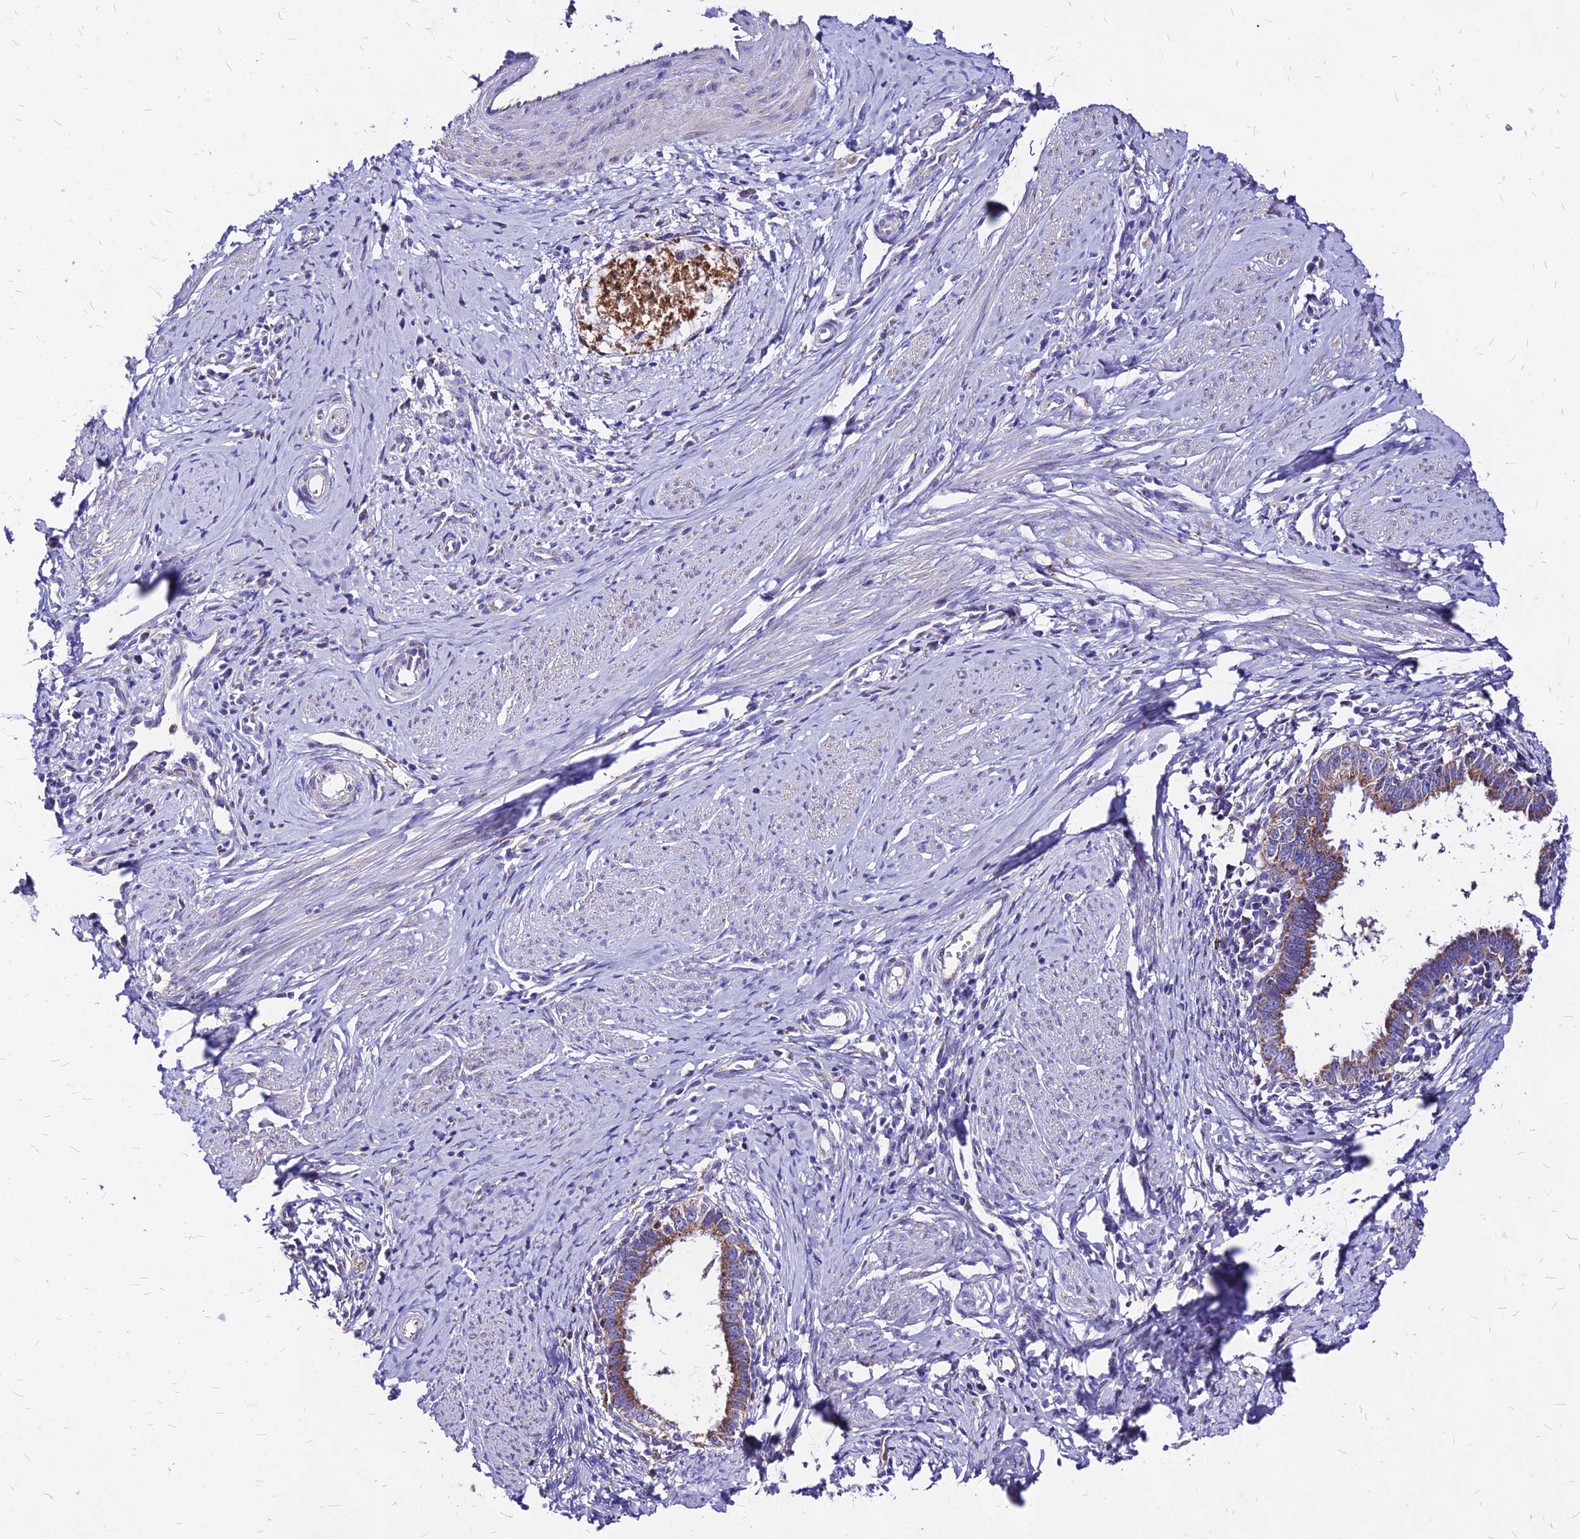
{"staining": {"intensity": "moderate", "quantity": ">75%", "location": "cytoplasmic/membranous"}, "tissue": "cervical cancer", "cell_type": "Tumor cells", "image_type": "cancer", "snomed": [{"axis": "morphology", "description": "Adenocarcinoma, NOS"}, {"axis": "topography", "description": "Cervix"}], "caption": "Moderate cytoplasmic/membranous positivity is identified in approximately >75% of tumor cells in cervical adenocarcinoma.", "gene": "MRPL3", "patient": {"sex": "female", "age": 36}}